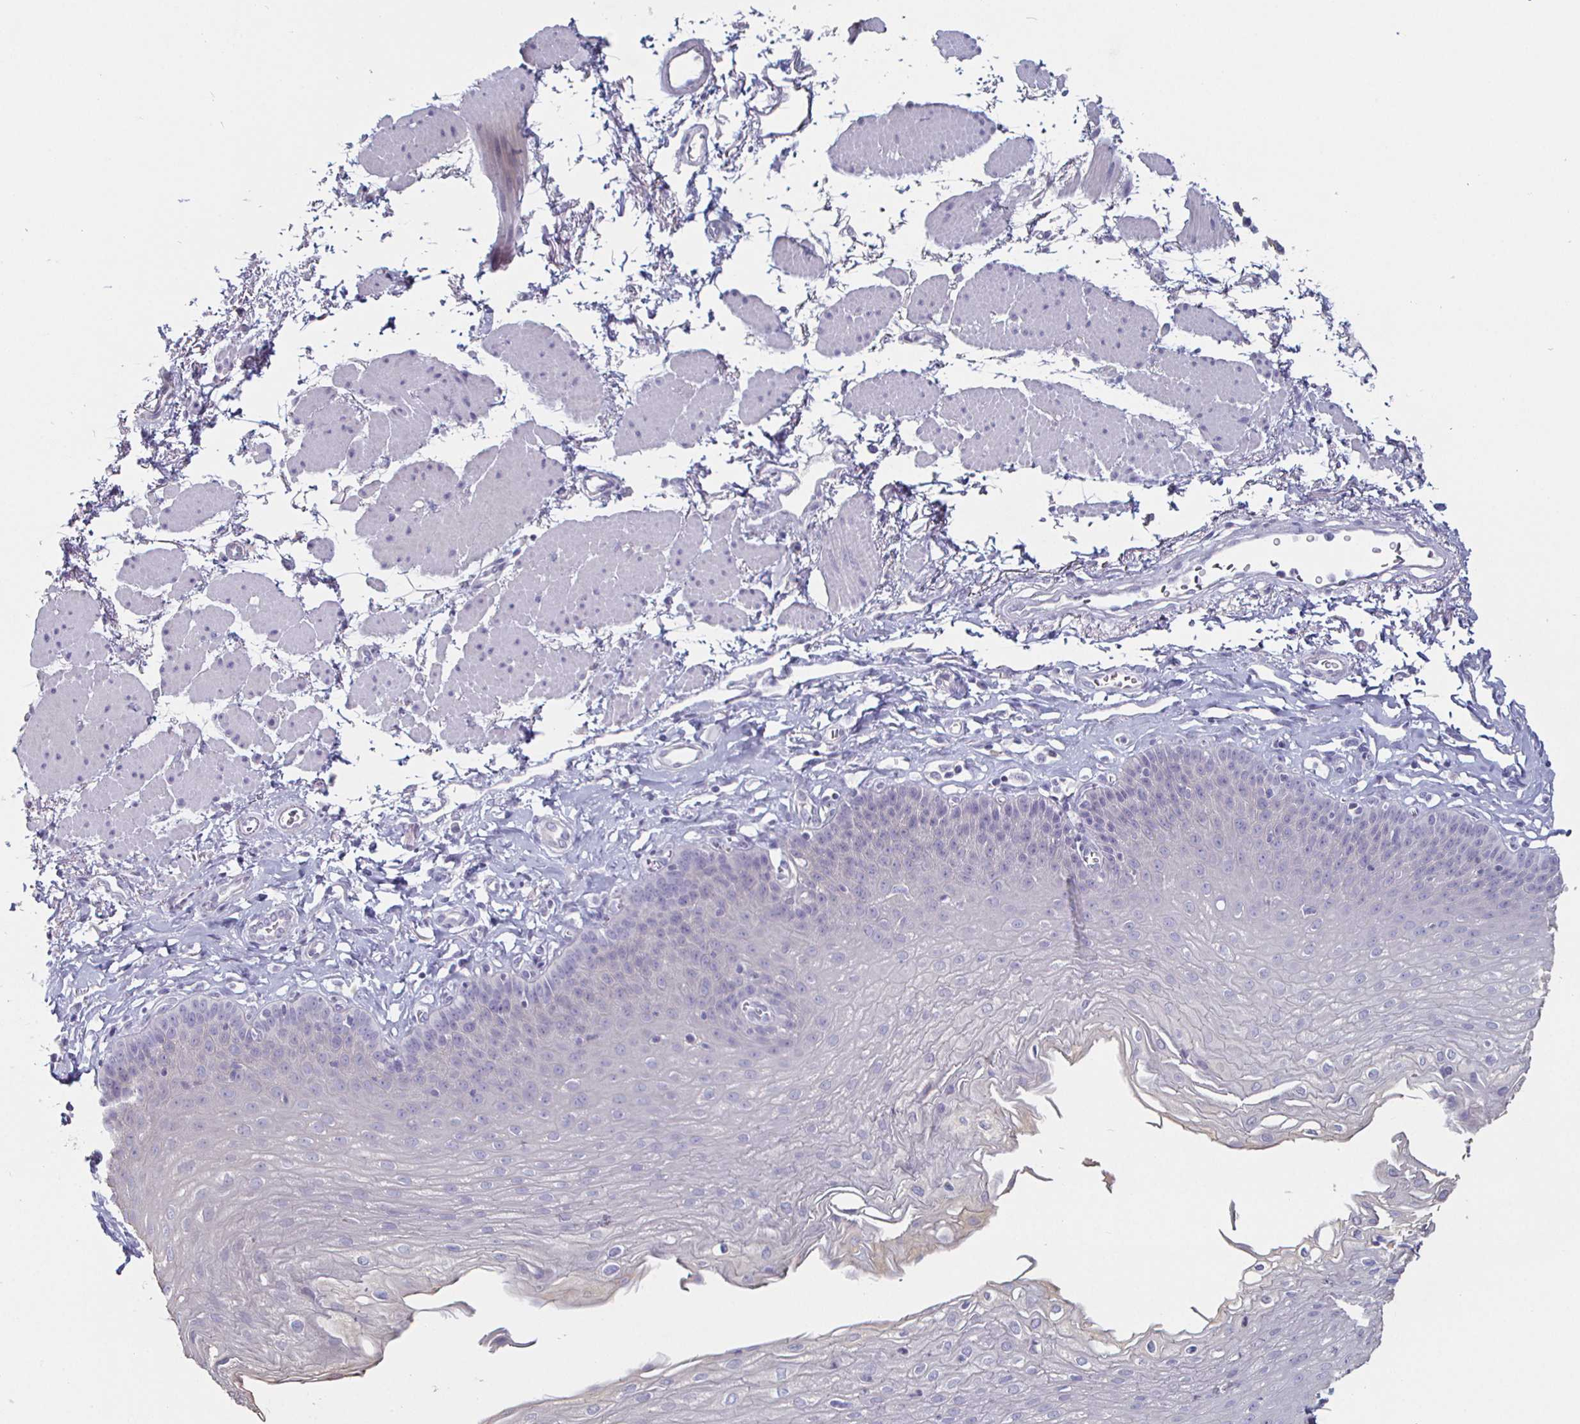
{"staining": {"intensity": "negative", "quantity": "none", "location": "none"}, "tissue": "esophagus", "cell_type": "Squamous epithelial cells", "image_type": "normal", "snomed": [{"axis": "morphology", "description": "Normal tissue, NOS"}, {"axis": "topography", "description": "Esophagus"}], "caption": "A micrograph of human esophagus is negative for staining in squamous epithelial cells. Brightfield microscopy of immunohistochemistry (IHC) stained with DAB (3,3'-diaminobenzidine) (brown) and hematoxylin (blue), captured at high magnification.", "gene": "ENPP1", "patient": {"sex": "female", "age": 81}}